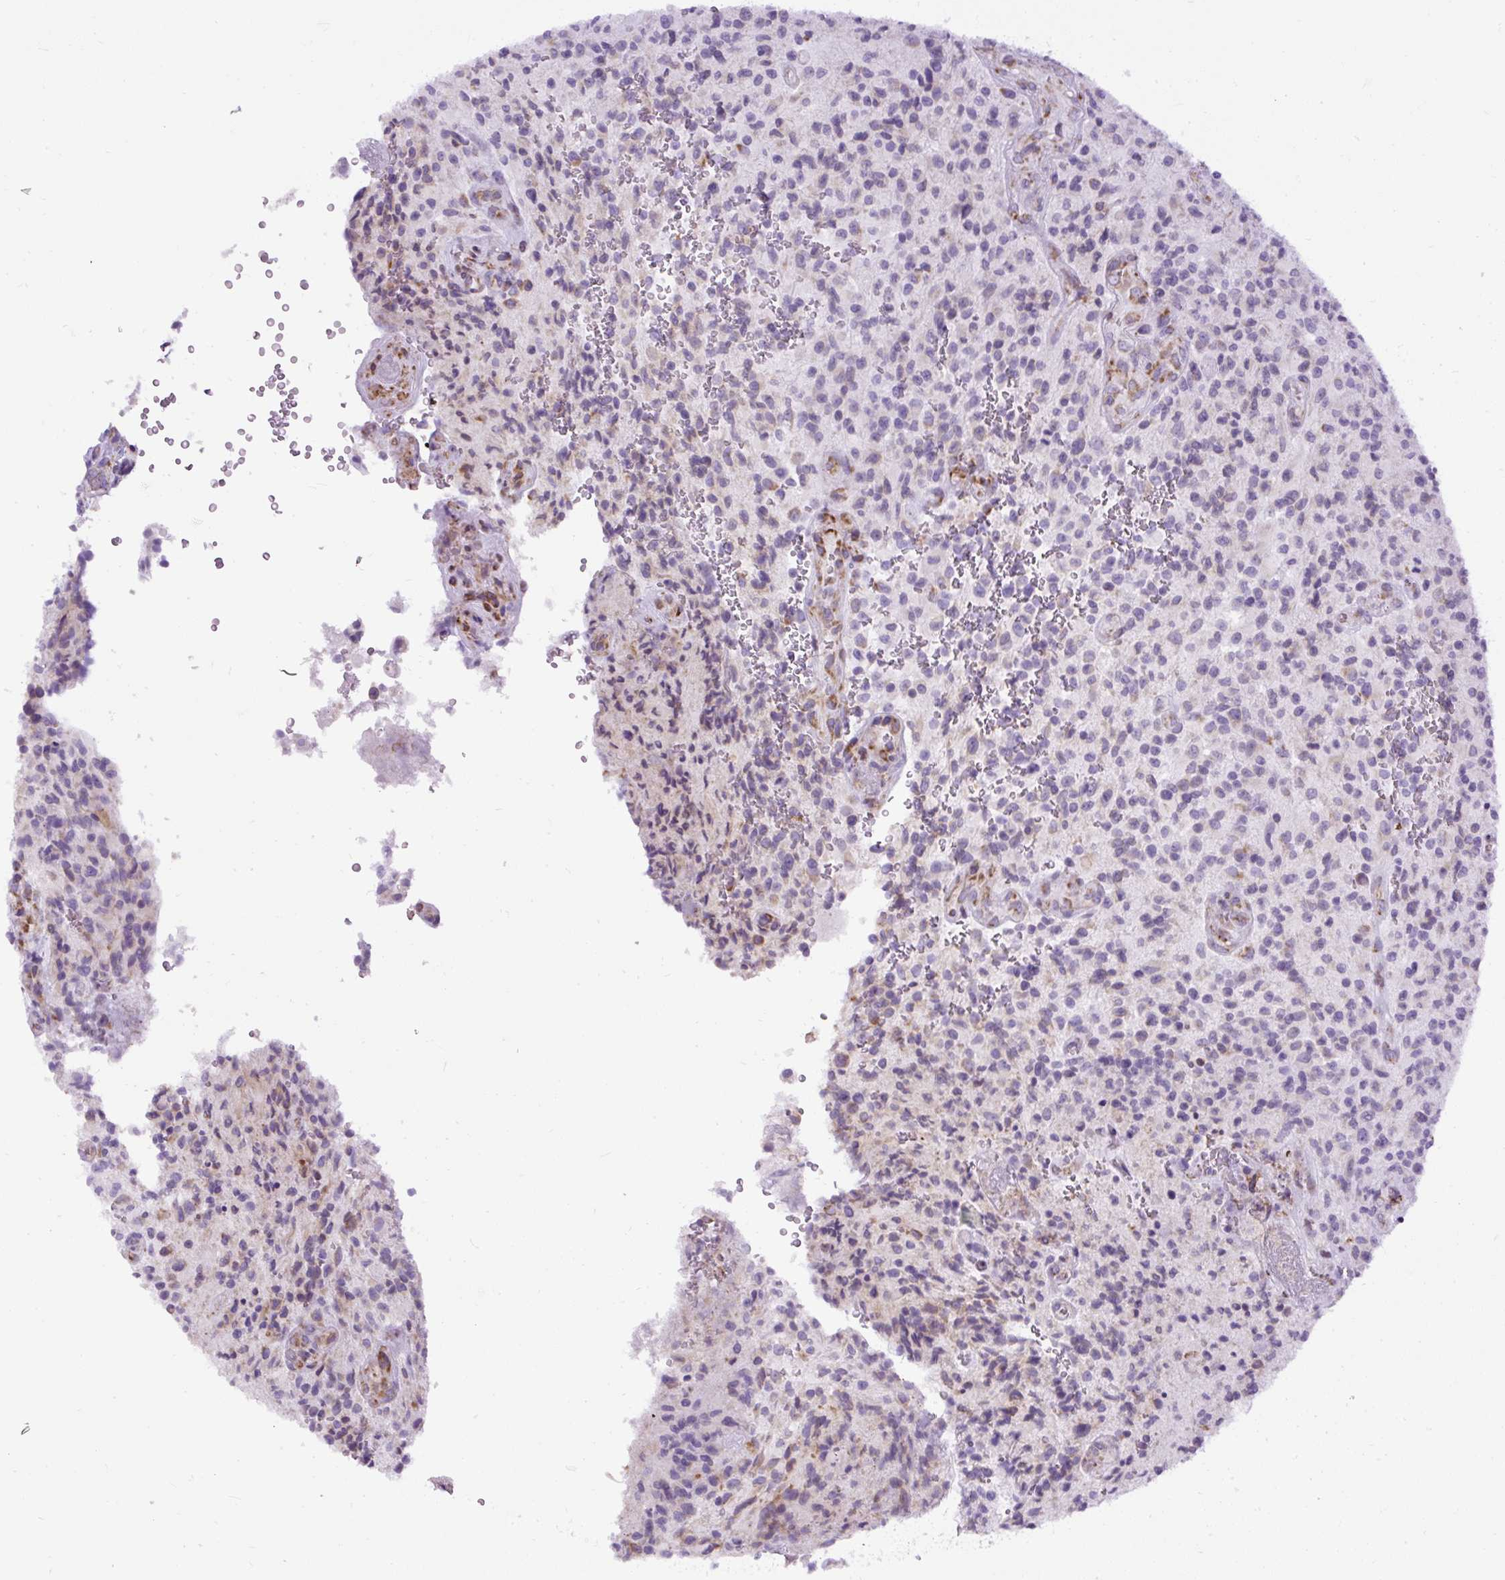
{"staining": {"intensity": "negative", "quantity": "none", "location": "none"}, "tissue": "glioma", "cell_type": "Tumor cells", "image_type": "cancer", "snomed": [{"axis": "morphology", "description": "Normal tissue, NOS"}, {"axis": "morphology", "description": "Glioma, malignant, High grade"}, {"axis": "topography", "description": "Cerebral cortex"}], "caption": "Human glioma stained for a protein using immunohistochemistry (IHC) exhibits no staining in tumor cells.", "gene": "DDOST", "patient": {"sex": "male", "age": 56}}